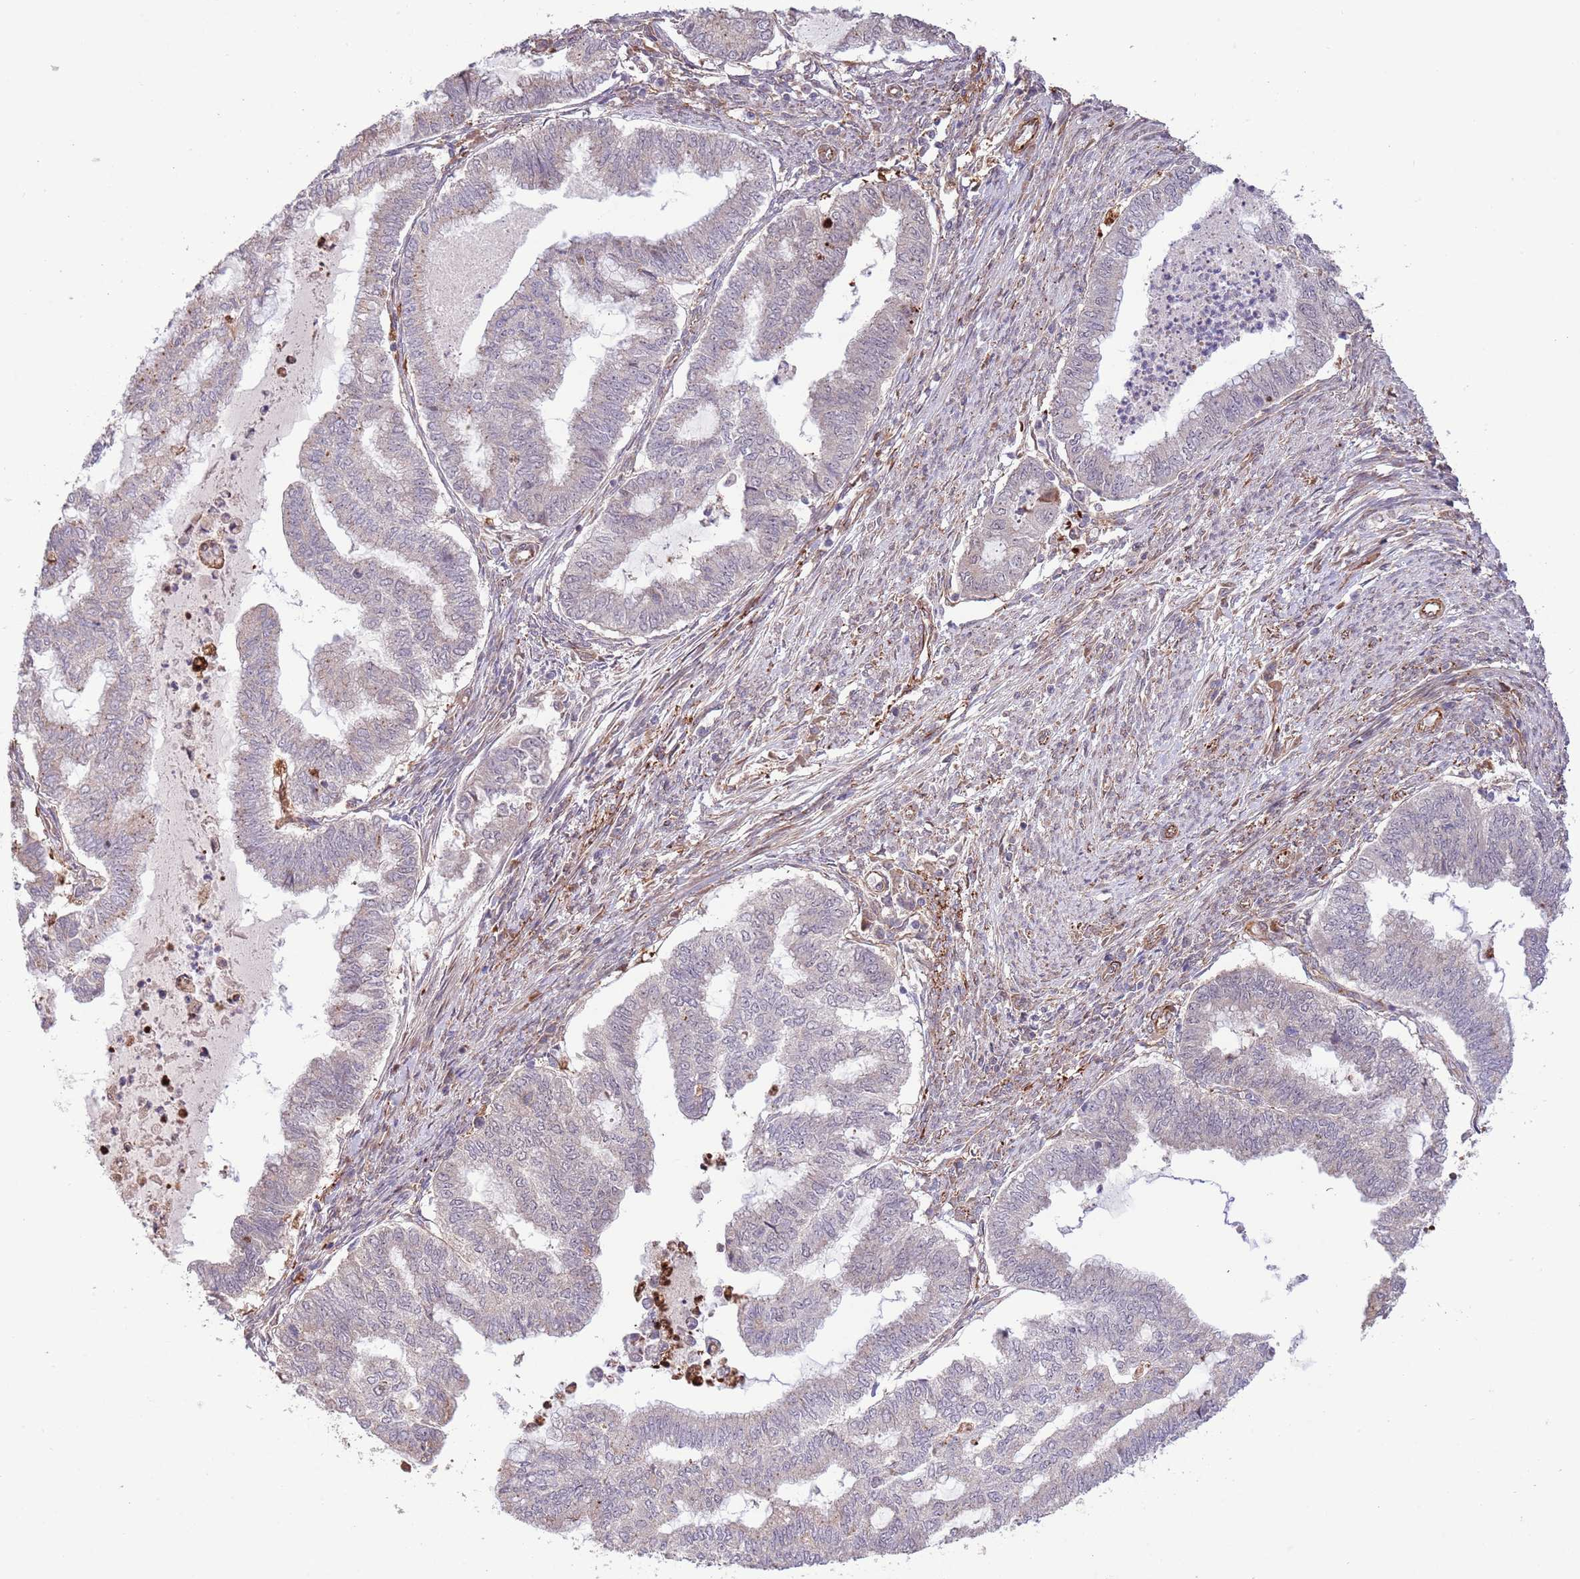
{"staining": {"intensity": "negative", "quantity": "none", "location": "none"}, "tissue": "endometrial cancer", "cell_type": "Tumor cells", "image_type": "cancer", "snomed": [{"axis": "morphology", "description": "Adenocarcinoma, NOS"}, {"axis": "topography", "description": "Endometrium"}], "caption": "This is a image of immunohistochemistry (IHC) staining of endometrial adenocarcinoma, which shows no staining in tumor cells.", "gene": "NEK3", "patient": {"sex": "female", "age": 79}}